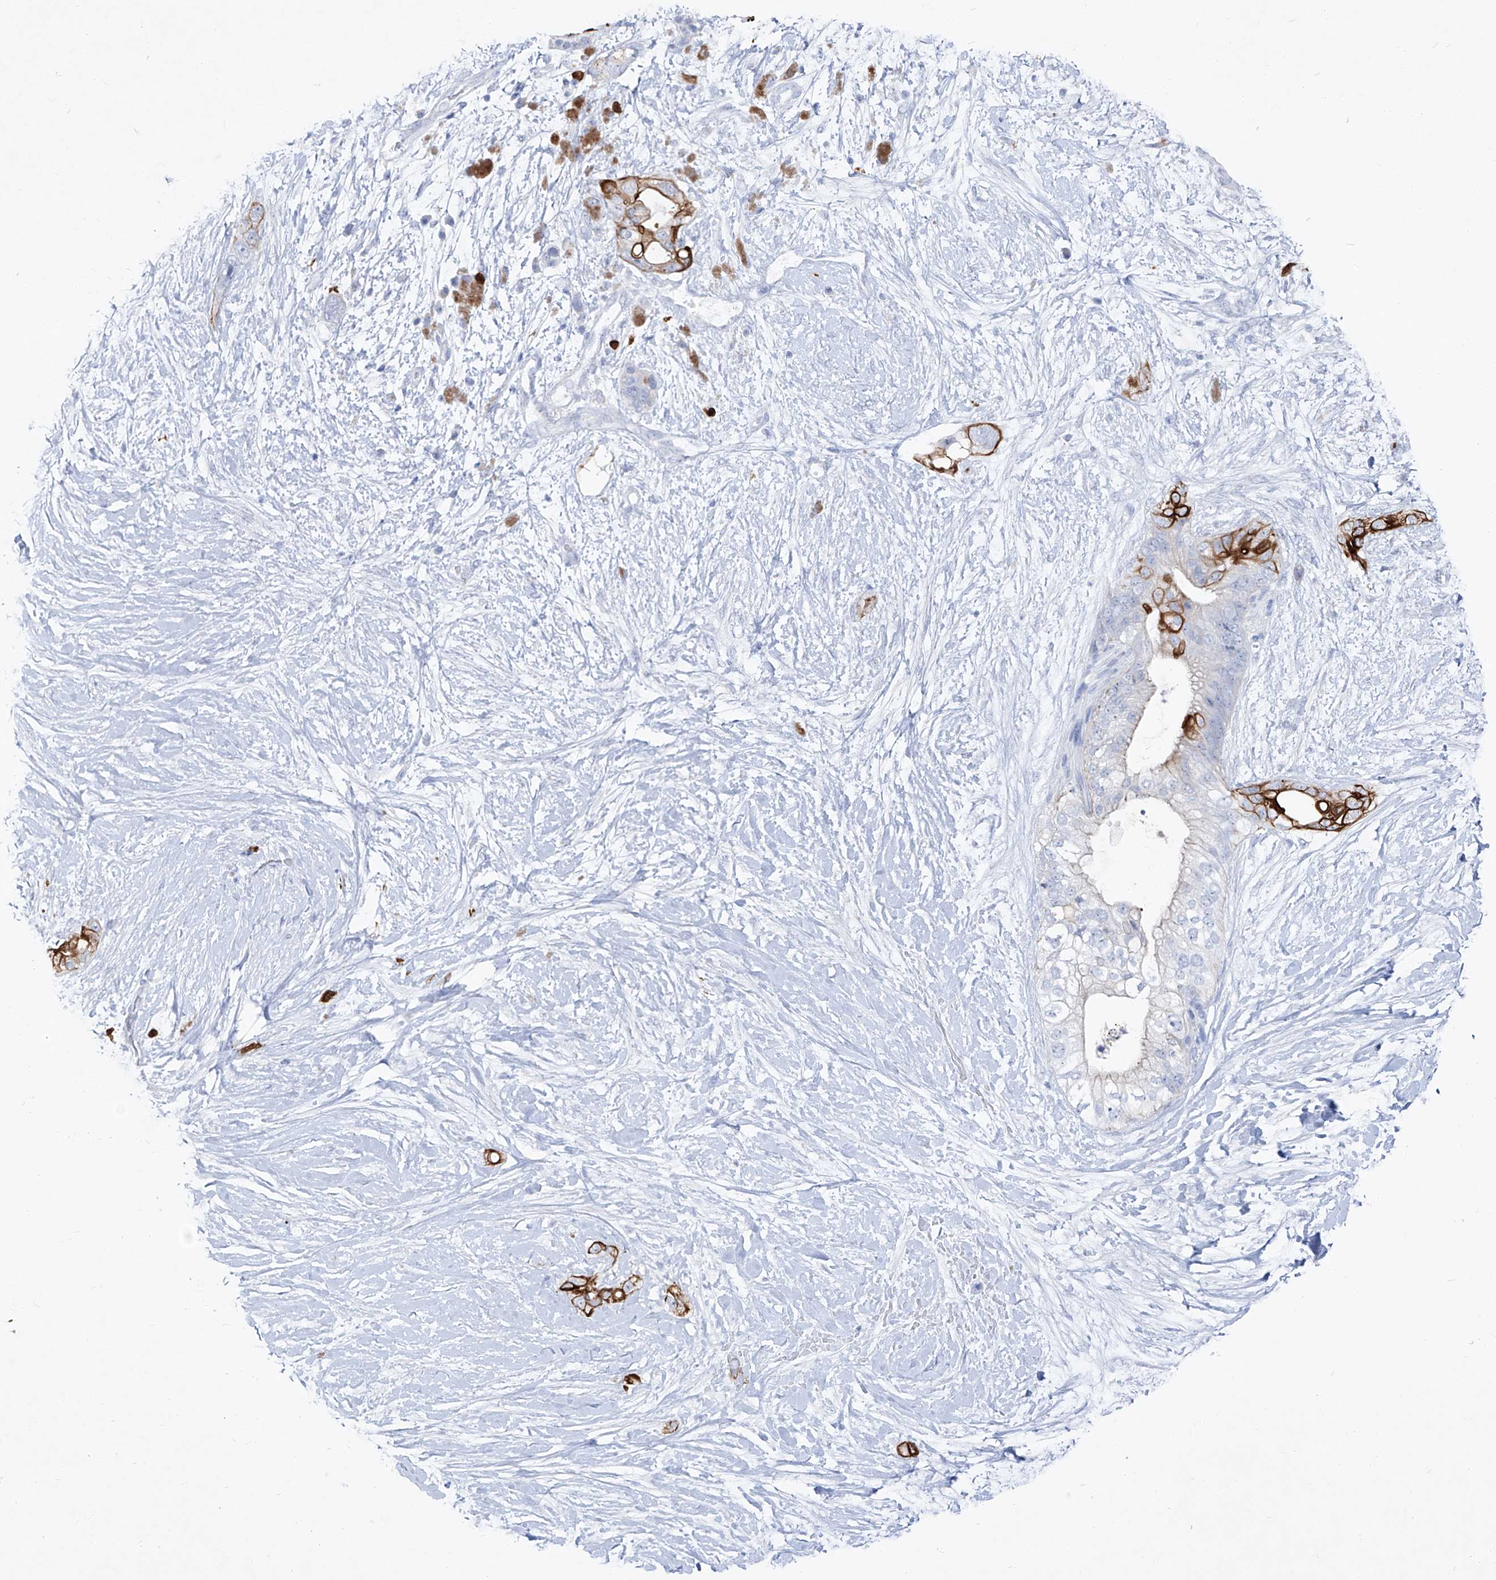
{"staining": {"intensity": "strong", "quantity": "25%-75%", "location": "cytoplasmic/membranous"}, "tissue": "pancreatic cancer", "cell_type": "Tumor cells", "image_type": "cancer", "snomed": [{"axis": "morphology", "description": "Adenocarcinoma, NOS"}, {"axis": "topography", "description": "Pancreas"}], "caption": "Immunohistochemistry image of pancreatic cancer stained for a protein (brown), which shows high levels of strong cytoplasmic/membranous staining in approximately 25%-75% of tumor cells.", "gene": "FRS3", "patient": {"sex": "male", "age": 53}}